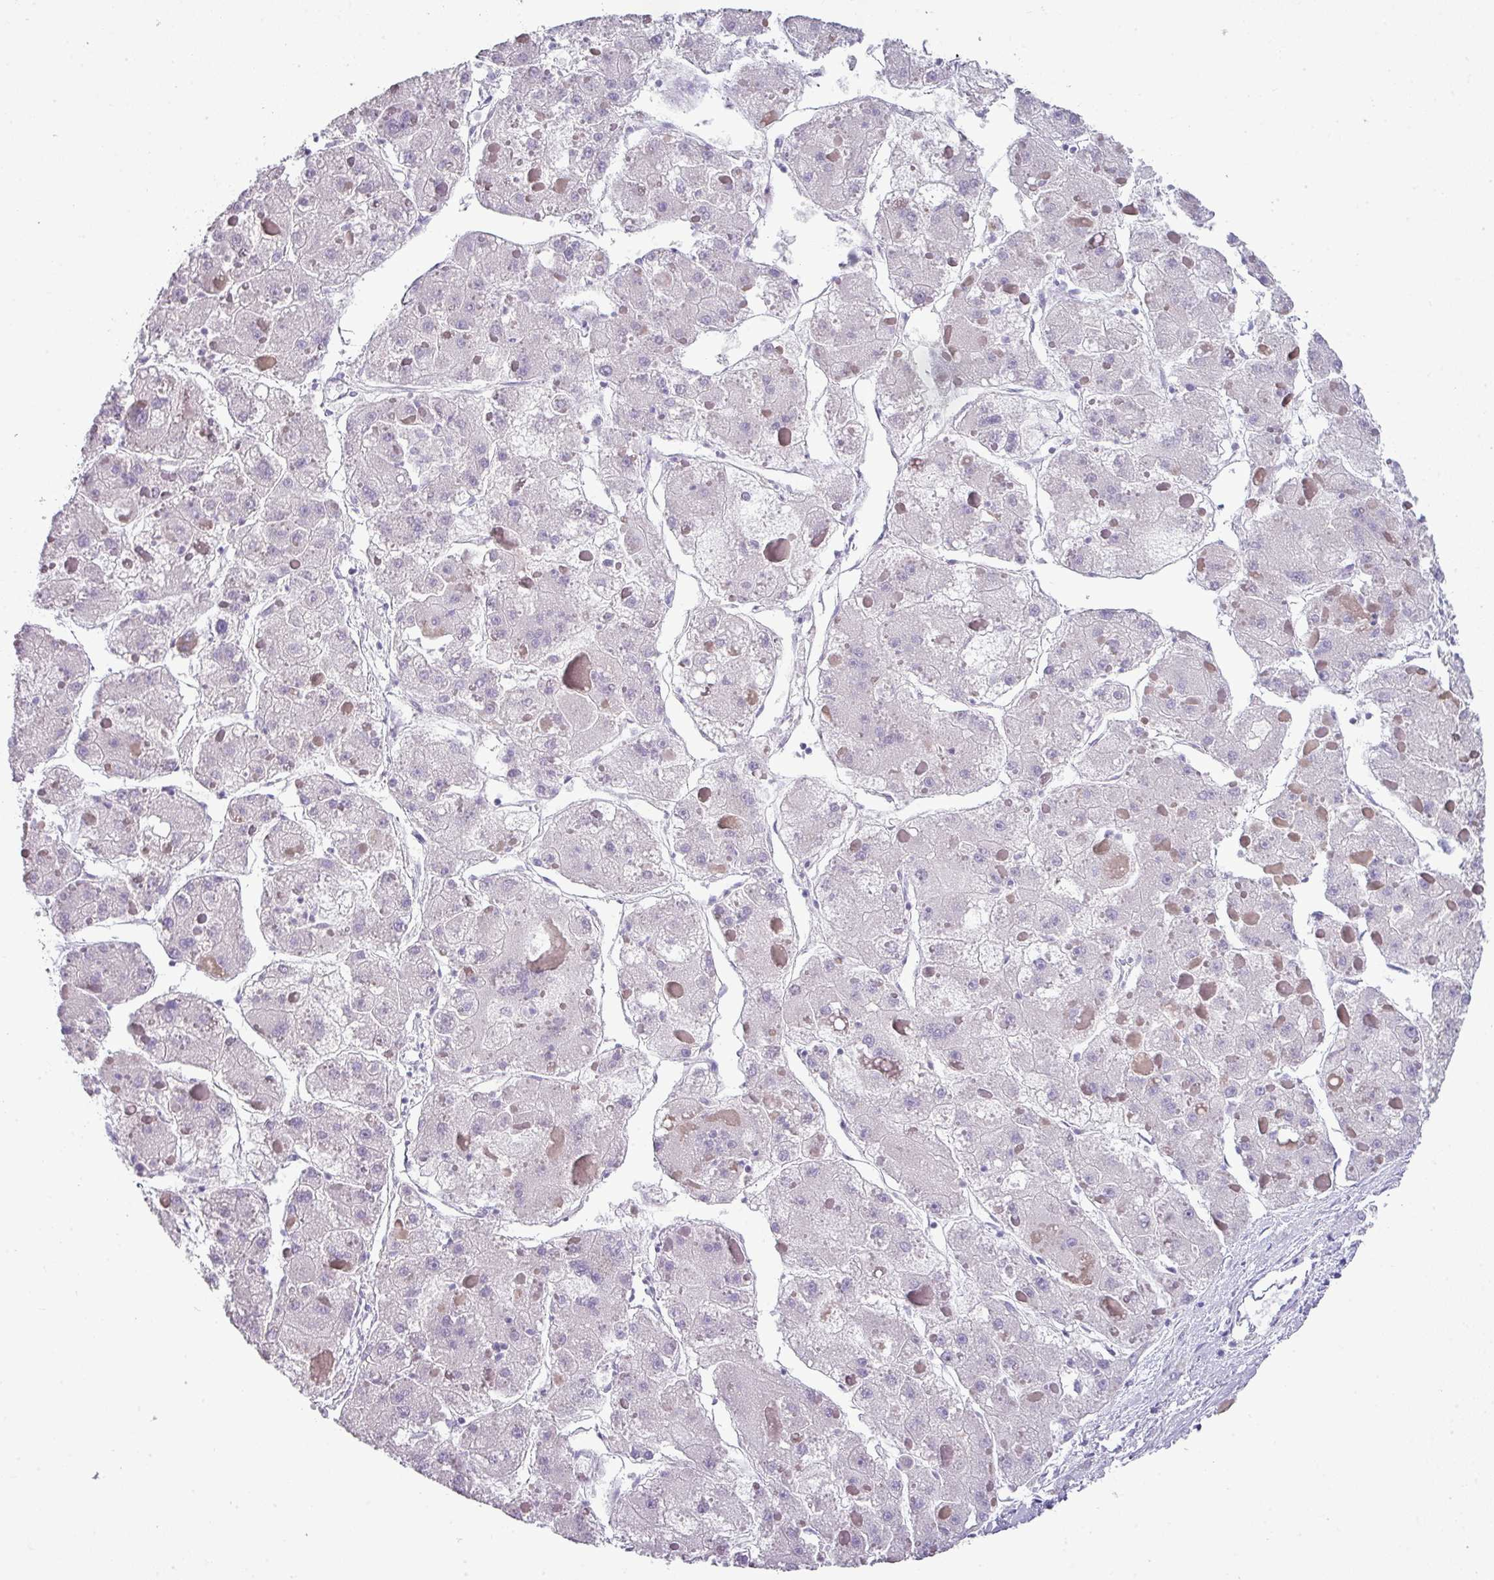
{"staining": {"intensity": "negative", "quantity": "none", "location": "none"}, "tissue": "liver cancer", "cell_type": "Tumor cells", "image_type": "cancer", "snomed": [{"axis": "morphology", "description": "Carcinoma, Hepatocellular, NOS"}, {"axis": "topography", "description": "Liver"}], "caption": "Hepatocellular carcinoma (liver) stained for a protein using IHC shows no expression tumor cells.", "gene": "ZNF568", "patient": {"sex": "female", "age": 73}}